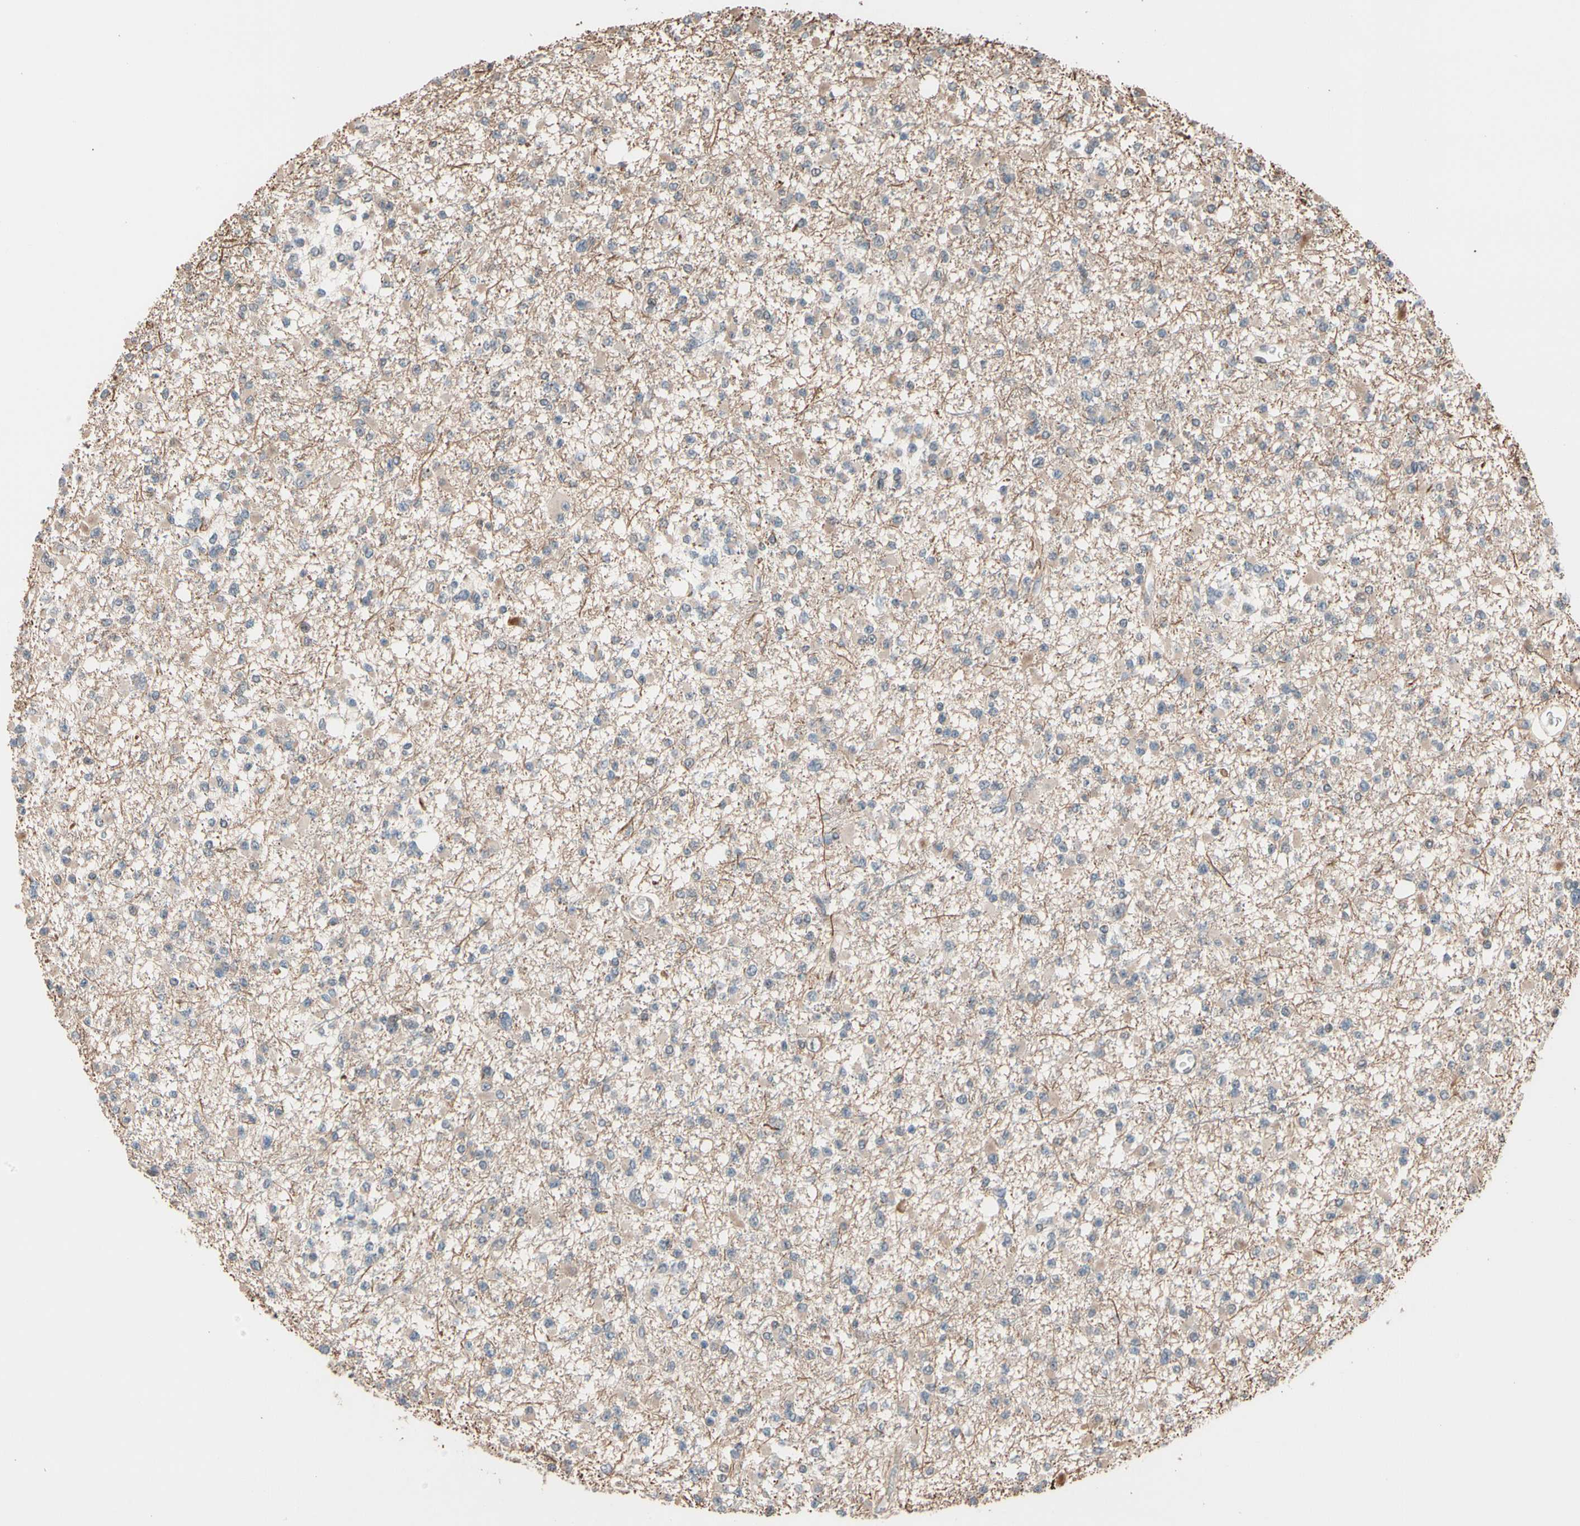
{"staining": {"intensity": "weak", "quantity": "25%-75%", "location": "cytoplasmic/membranous"}, "tissue": "glioma", "cell_type": "Tumor cells", "image_type": "cancer", "snomed": [{"axis": "morphology", "description": "Glioma, malignant, Low grade"}, {"axis": "topography", "description": "Brain"}], "caption": "Immunohistochemistry (IHC) (DAB (3,3'-diaminobenzidine)) staining of glioma displays weak cytoplasmic/membranous protein expression in approximately 25%-75% of tumor cells. (DAB IHC with brightfield microscopy, high magnification).", "gene": "NGEF", "patient": {"sex": "female", "age": 22}}